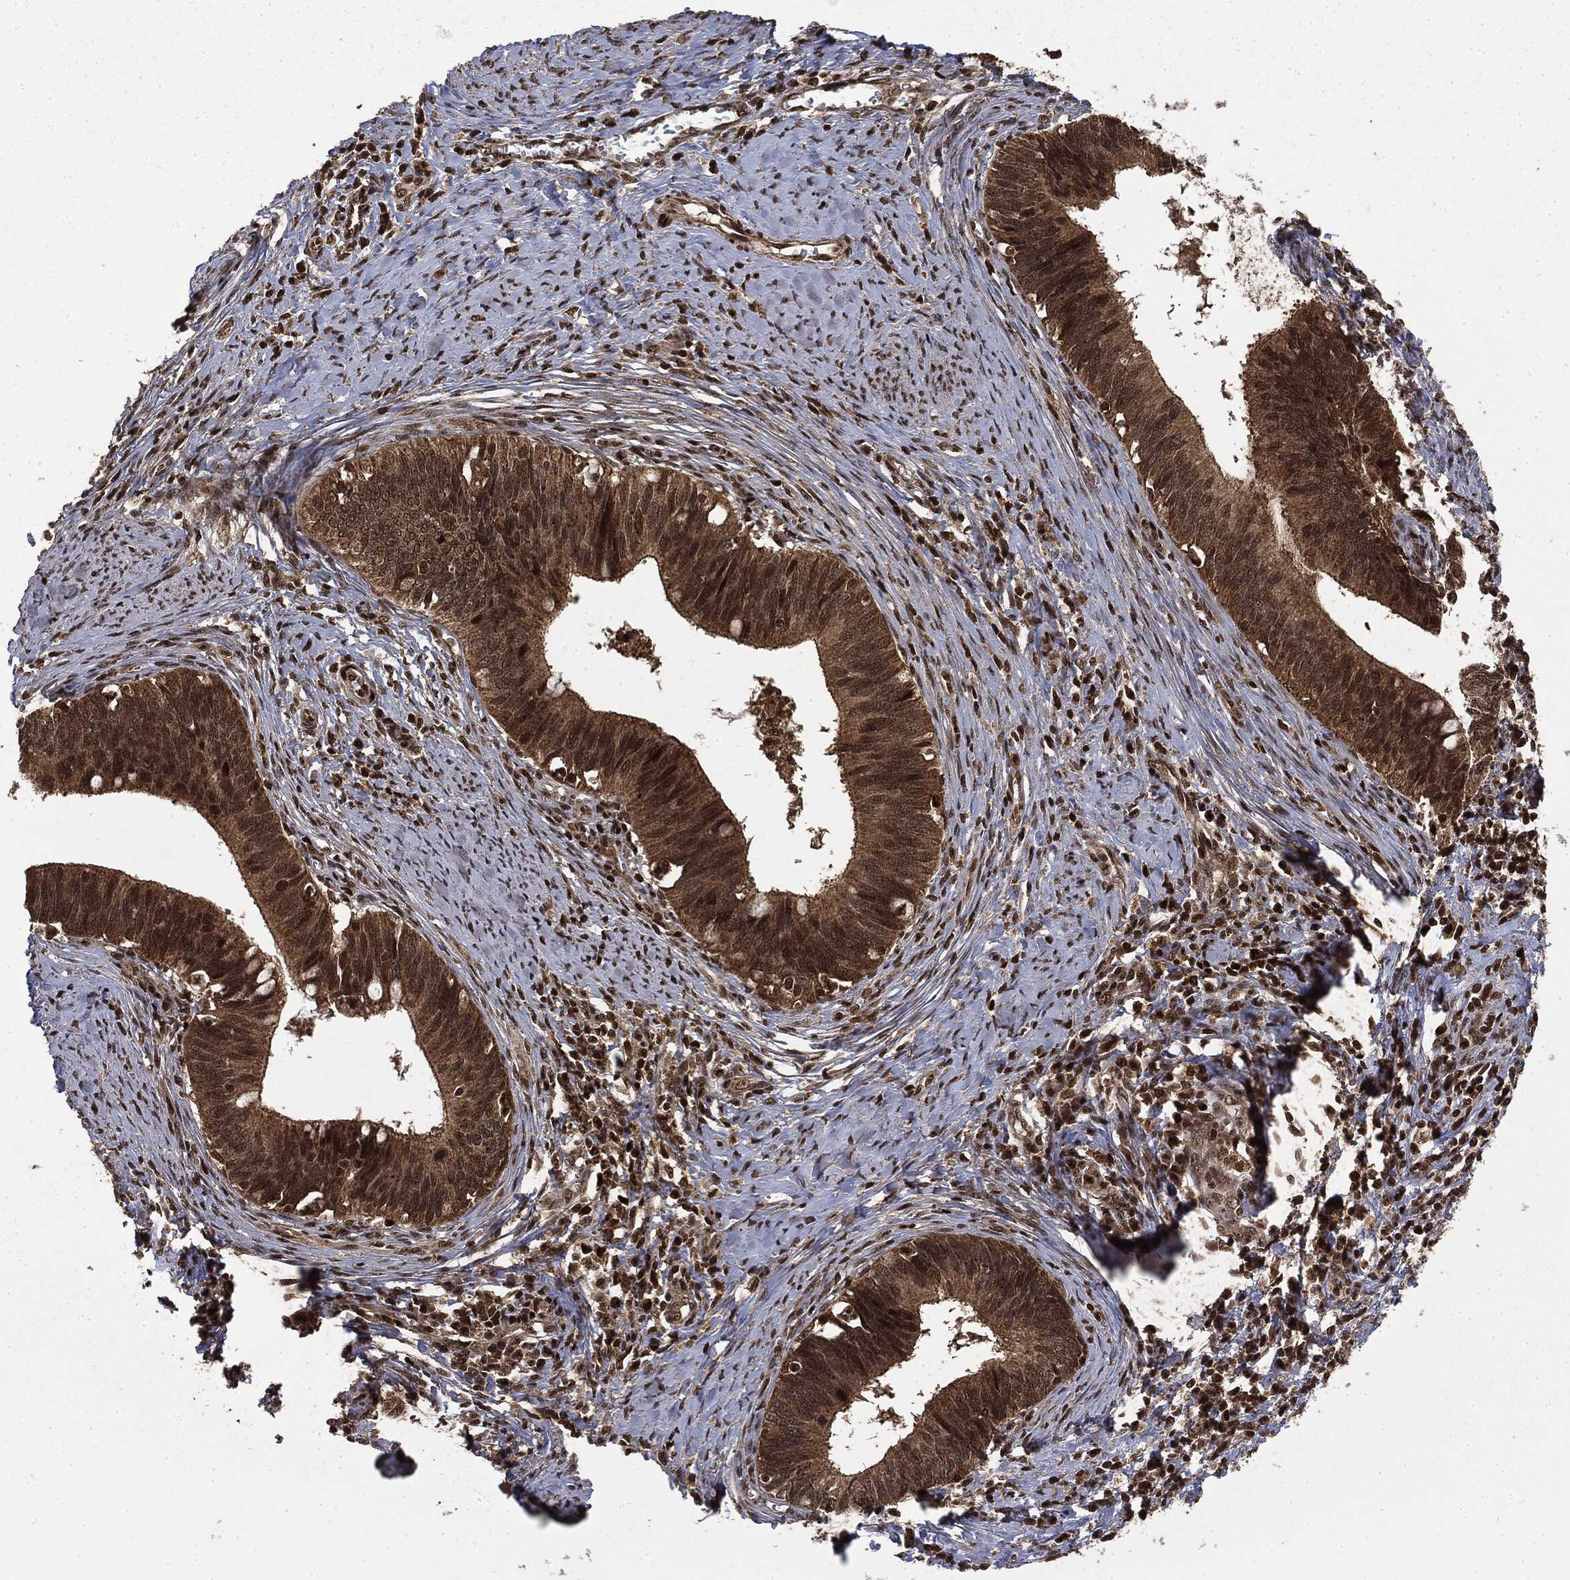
{"staining": {"intensity": "moderate", "quantity": ">75%", "location": "cytoplasmic/membranous,nuclear"}, "tissue": "cervical cancer", "cell_type": "Tumor cells", "image_type": "cancer", "snomed": [{"axis": "morphology", "description": "Adenocarcinoma, NOS"}, {"axis": "topography", "description": "Cervix"}], "caption": "An immunohistochemistry (IHC) histopathology image of tumor tissue is shown. Protein staining in brown shows moderate cytoplasmic/membranous and nuclear positivity in adenocarcinoma (cervical) within tumor cells.", "gene": "CTDP1", "patient": {"sex": "female", "age": 42}}